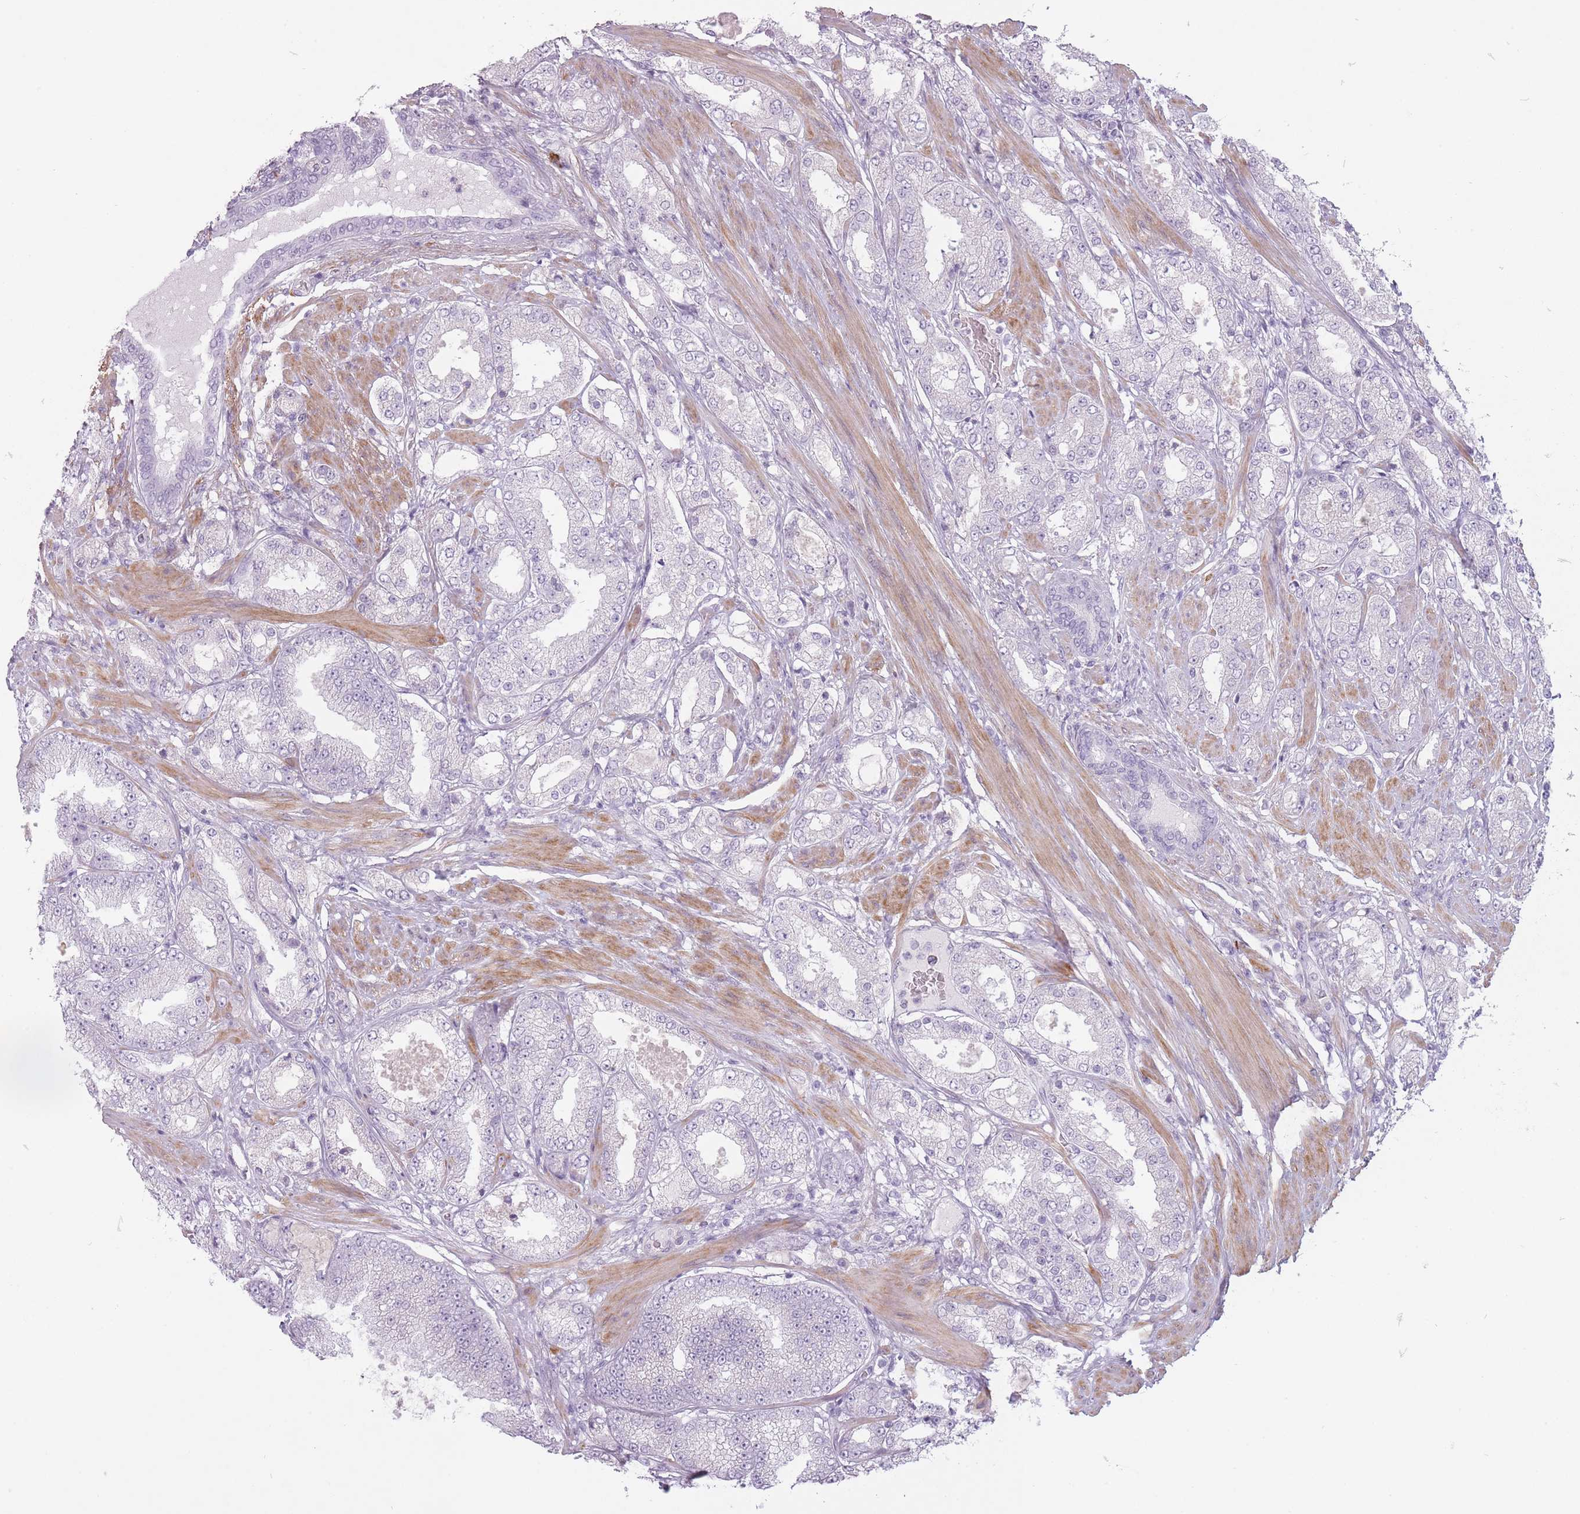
{"staining": {"intensity": "negative", "quantity": "none", "location": "none"}, "tissue": "prostate cancer", "cell_type": "Tumor cells", "image_type": "cancer", "snomed": [{"axis": "morphology", "description": "Adenocarcinoma, High grade"}, {"axis": "topography", "description": "Prostate"}], "caption": "High magnification brightfield microscopy of prostate cancer stained with DAB (brown) and counterstained with hematoxylin (blue): tumor cells show no significant positivity.", "gene": "RFX4", "patient": {"sex": "male", "age": 68}}